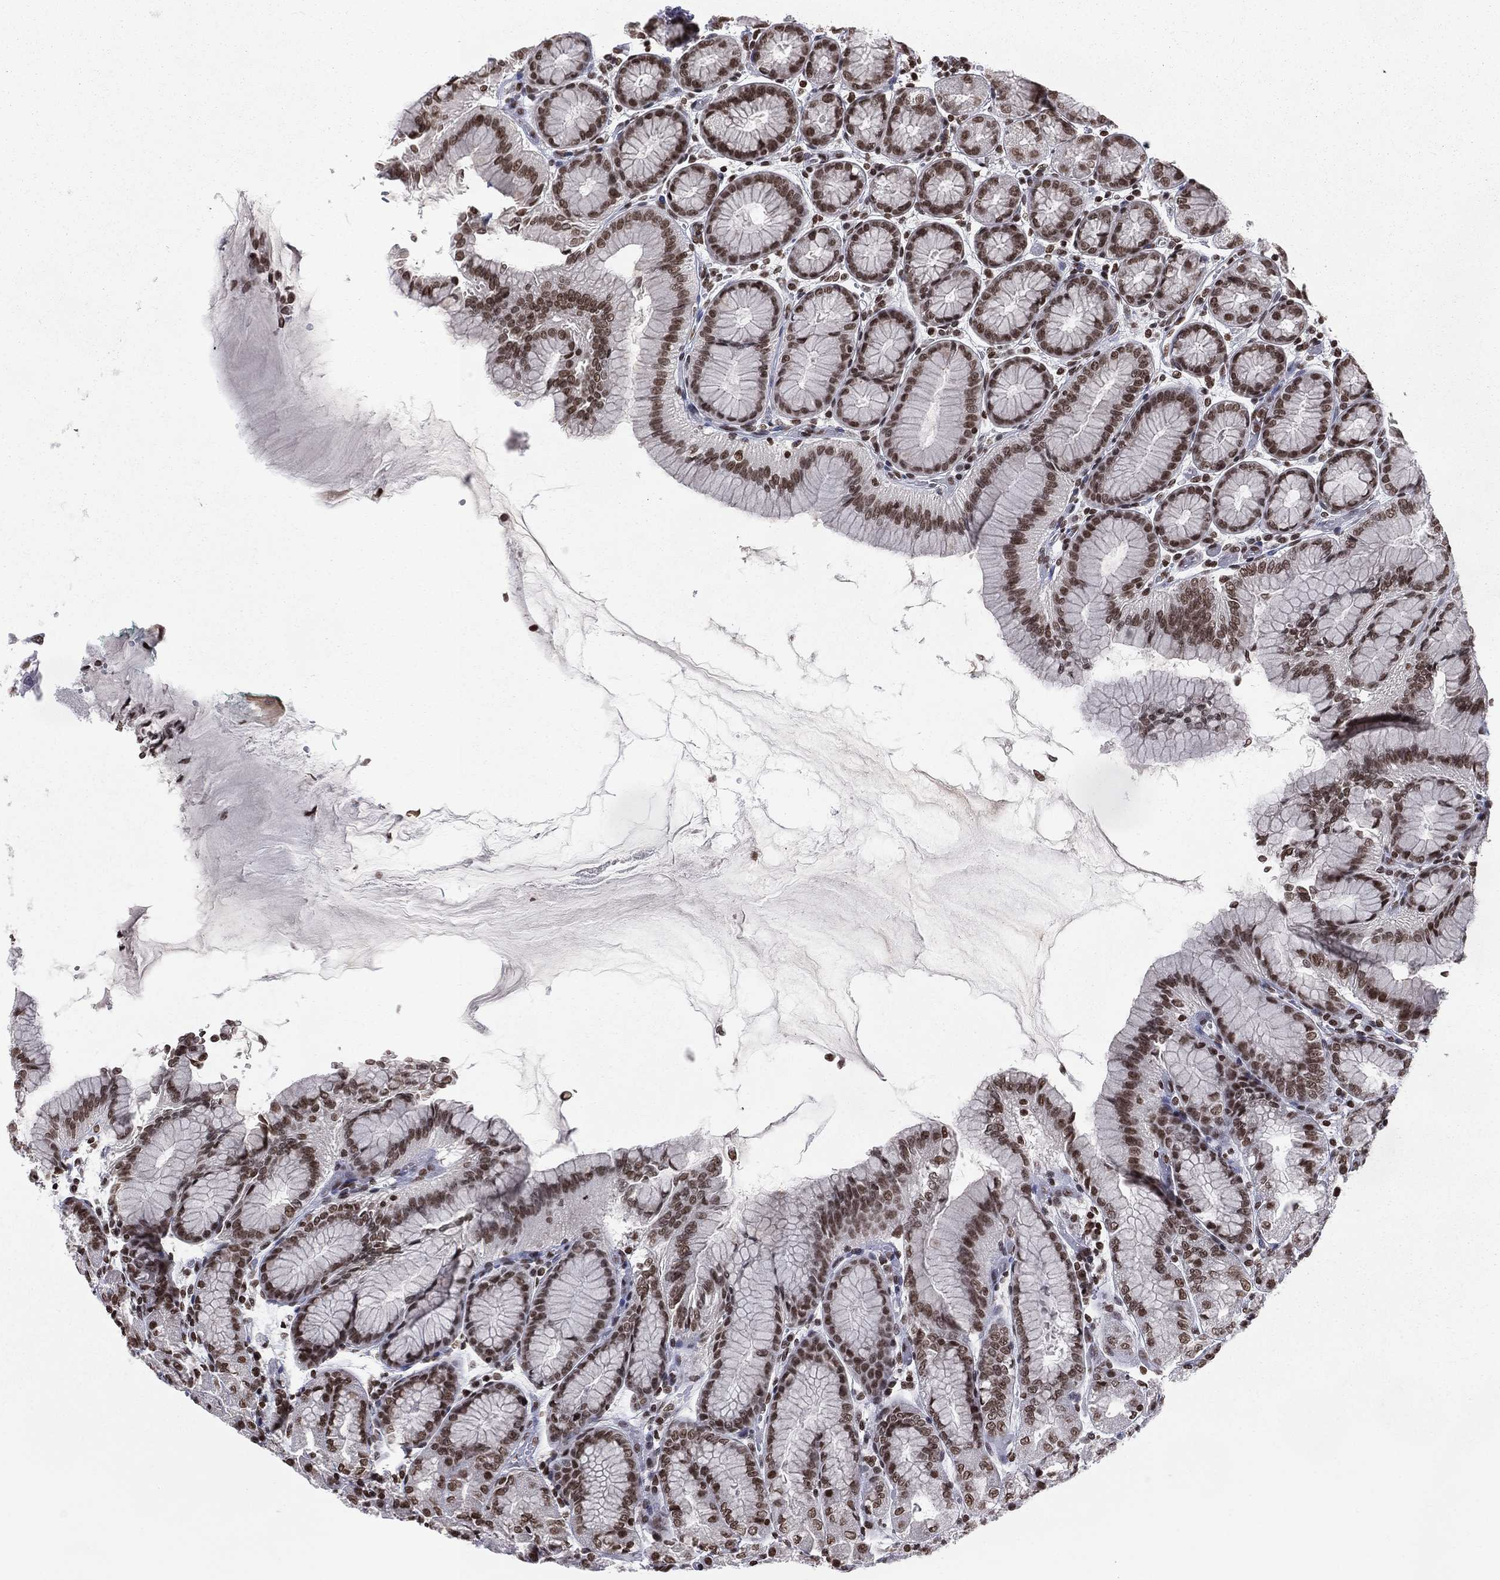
{"staining": {"intensity": "strong", "quantity": ">75%", "location": "nuclear"}, "tissue": "stomach", "cell_type": "Glandular cells", "image_type": "normal", "snomed": [{"axis": "morphology", "description": "Normal tissue, NOS"}, {"axis": "morphology", "description": "Adenocarcinoma, NOS"}, {"axis": "topography", "description": "Stomach"}], "caption": "A brown stain labels strong nuclear positivity of a protein in glandular cells of benign stomach. The protein of interest is shown in brown color, while the nuclei are stained blue.", "gene": "RFX7", "patient": {"sex": "female", "age": 81}}